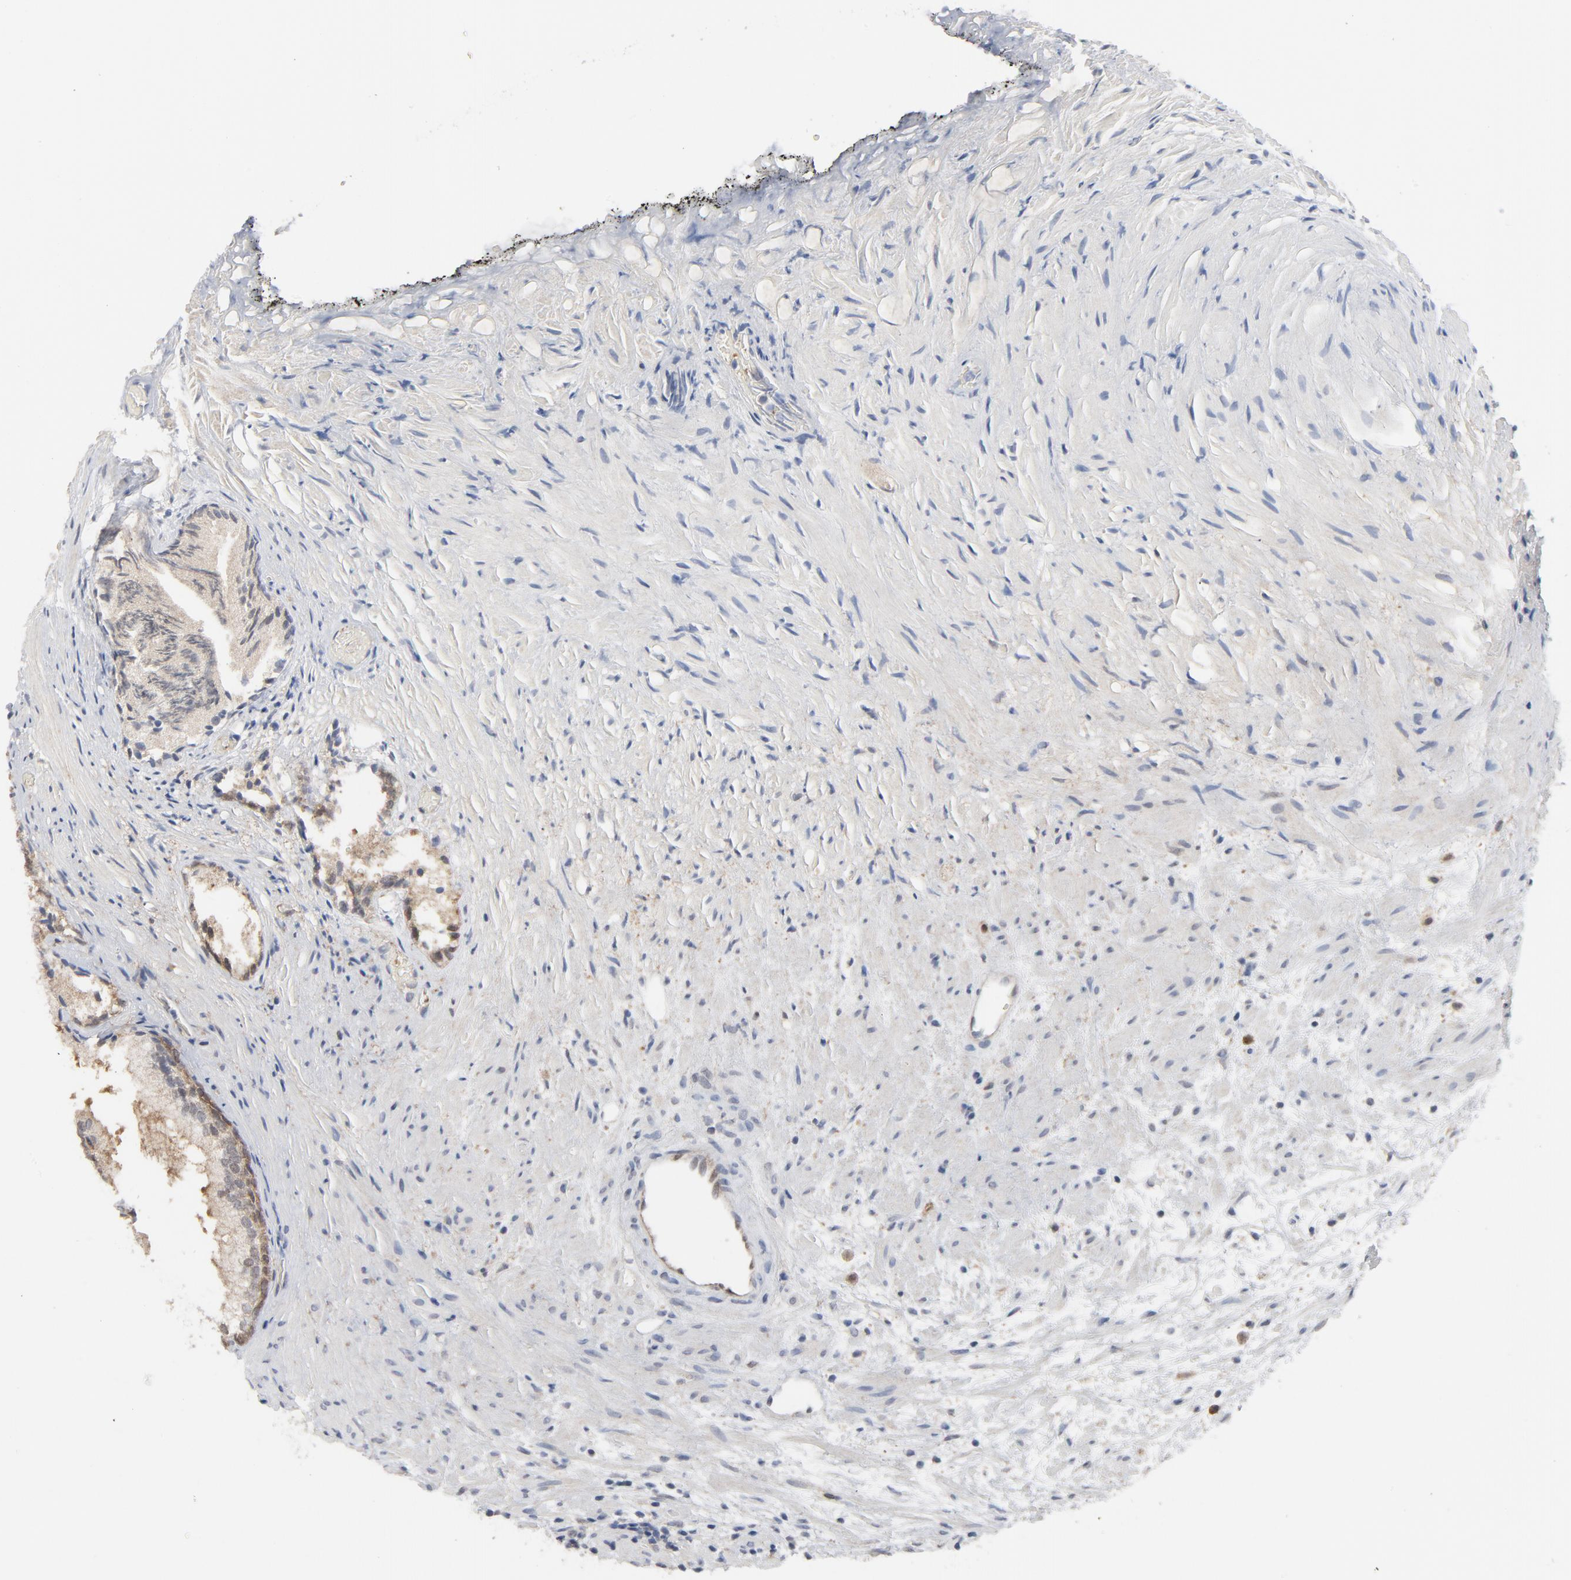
{"staining": {"intensity": "moderate", "quantity": ">75%", "location": "cytoplasmic/membranous"}, "tissue": "prostate", "cell_type": "Glandular cells", "image_type": "normal", "snomed": [{"axis": "morphology", "description": "Normal tissue, NOS"}, {"axis": "topography", "description": "Prostate"}], "caption": "Immunohistochemistry micrograph of benign human prostate stained for a protein (brown), which demonstrates medium levels of moderate cytoplasmic/membranous expression in about >75% of glandular cells.", "gene": "PRDX1", "patient": {"sex": "male", "age": 76}}